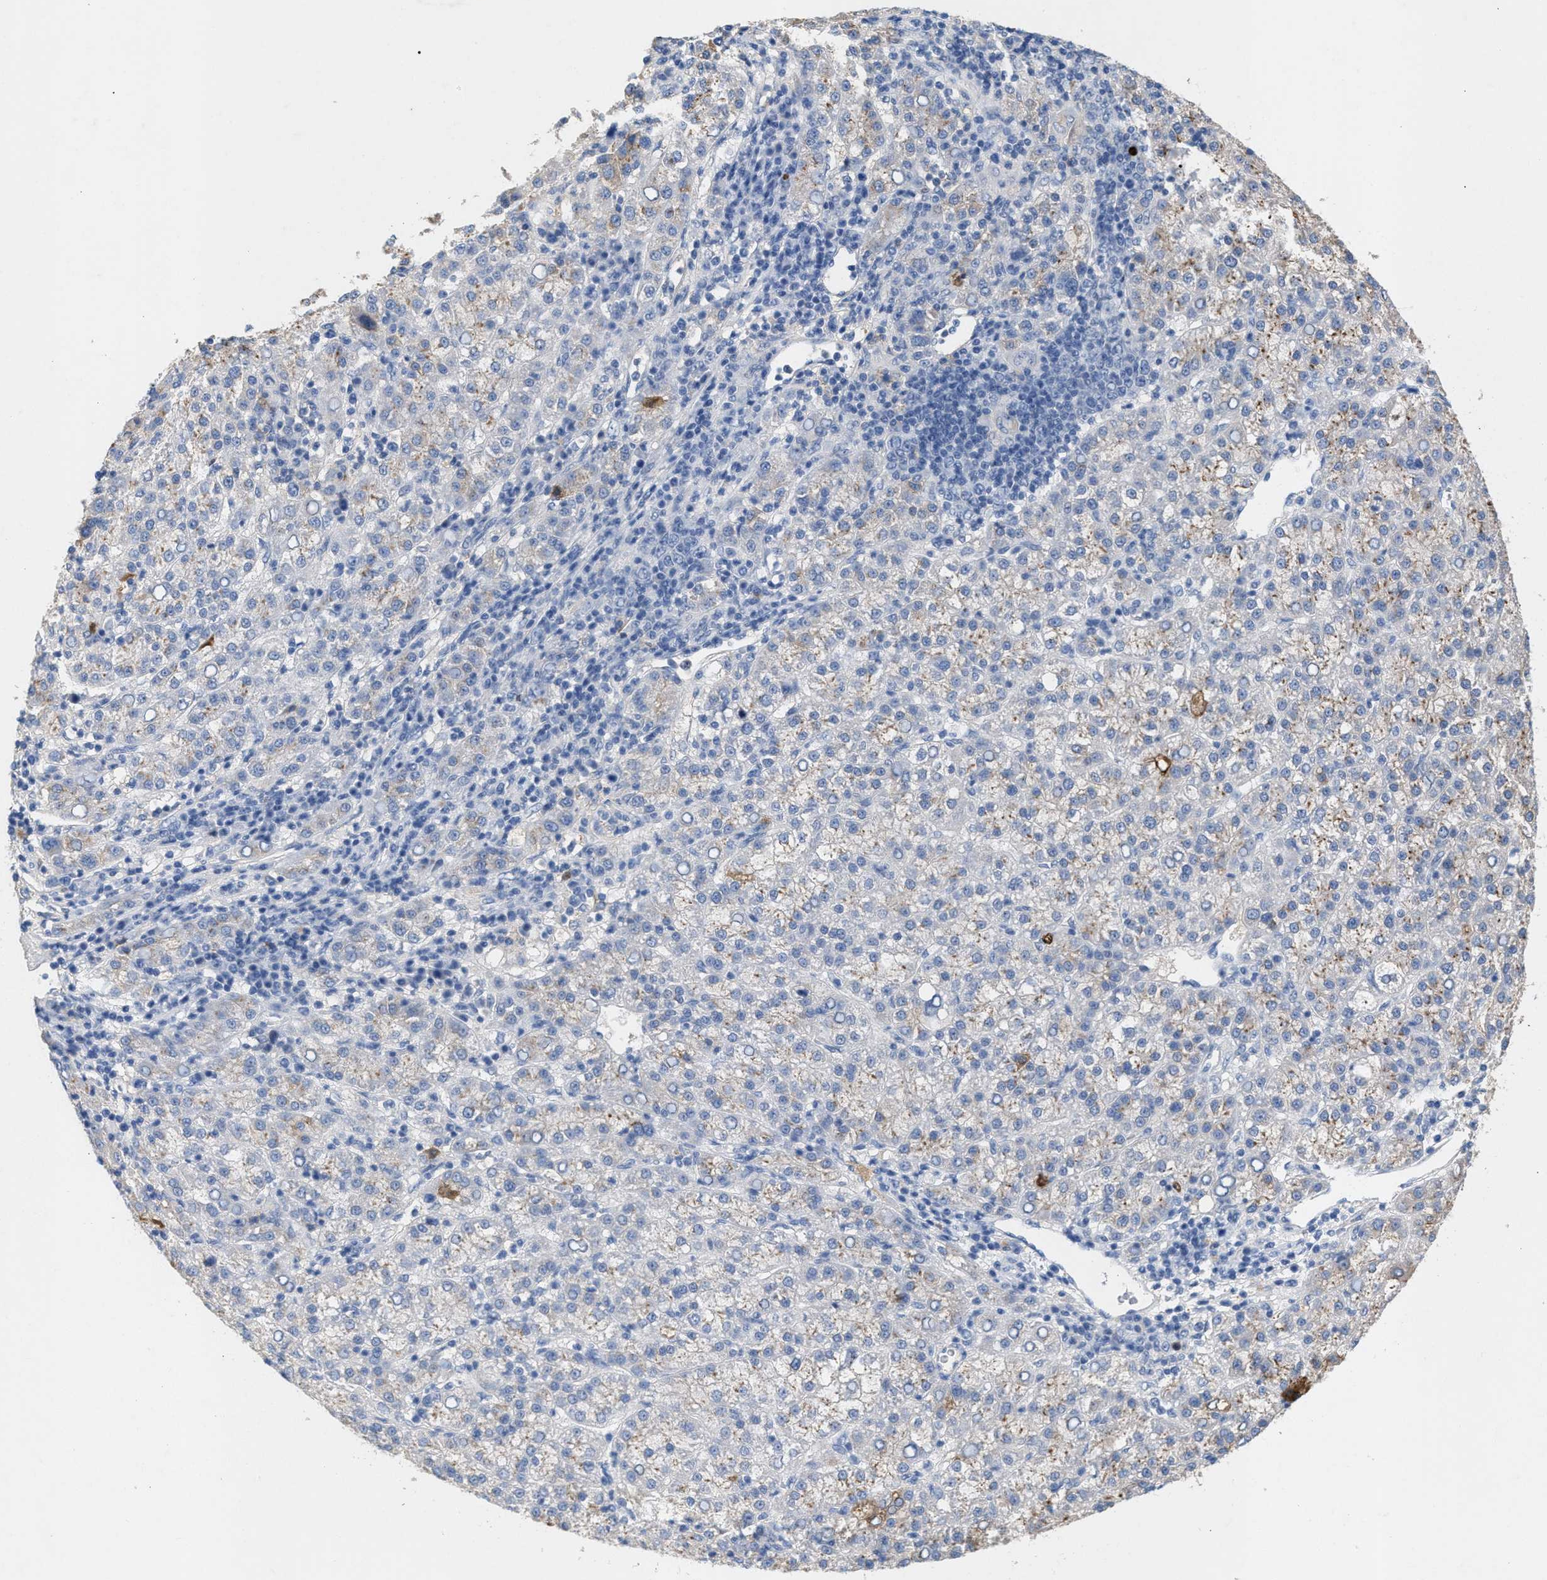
{"staining": {"intensity": "weak", "quantity": "<25%", "location": "cytoplasmic/membranous"}, "tissue": "liver cancer", "cell_type": "Tumor cells", "image_type": "cancer", "snomed": [{"axis": "morphology", "description": "Carcinoma, Hepatocellular, NOS"}, {"axis": "topography", "description": "Liver"}], "caption": "A high-resolution photomicrograph shows IHC staining of hepatocellular carcinoma (liver), which shows no significant expression in tumor cells.", "gene": "APOH", "patient": {"sex": "female", "age": 58}}